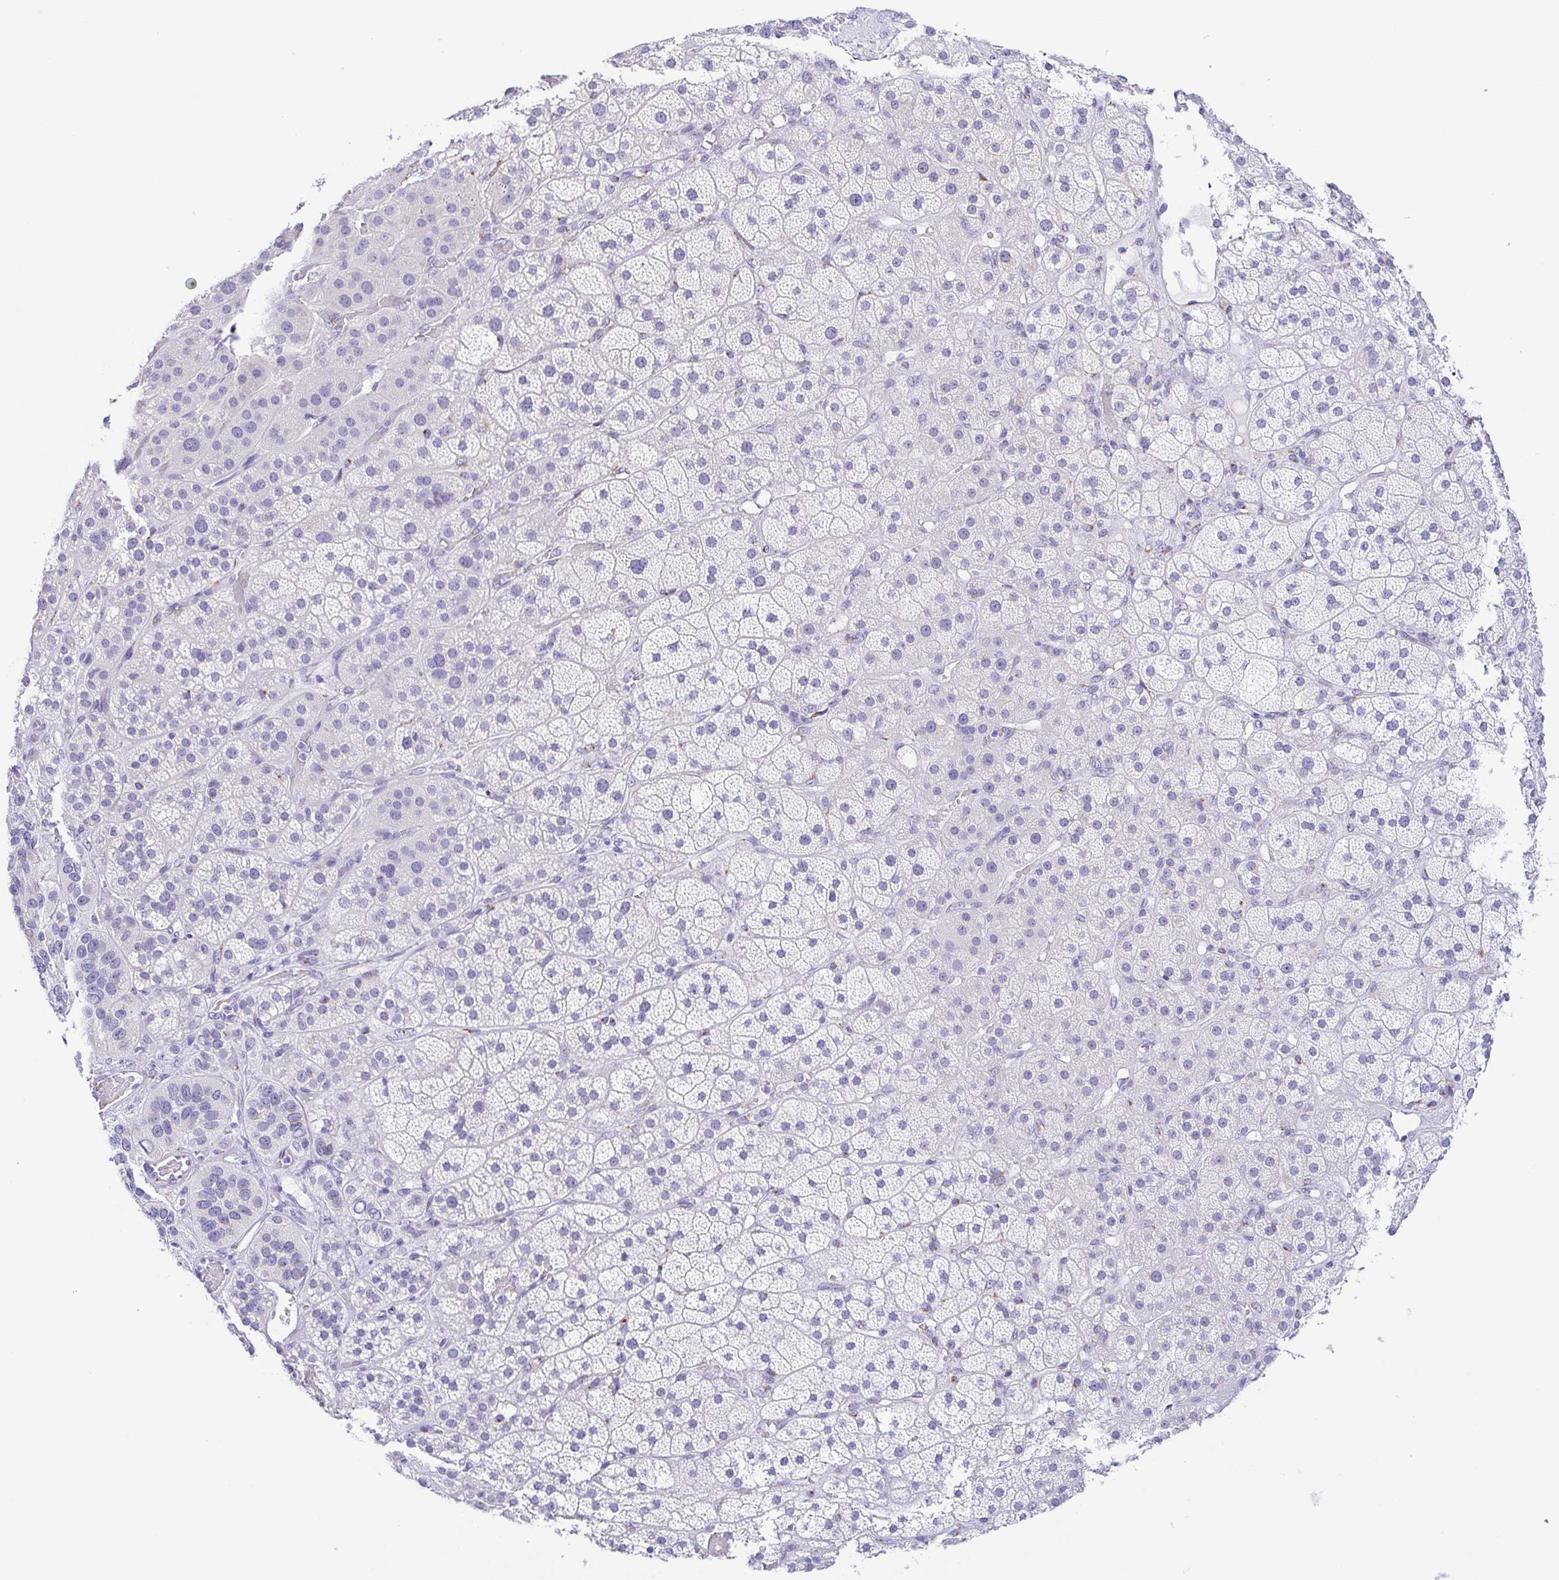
{"staining": {"intensity": "negative", "quantity": "none", "location": "none"}, "tissue": "adrenal gland", "cell_type": "Glandular cells", "image_type": "normal", "snomed": [{"axis": "morphology", "description": "Normal tissue, NOS"}, {"axis": "topography", "description": "Adrenal gland"}], "caption": "Glandular cells show no significant staining in benign adrenal gland. Nuclei are stained in blue.", "gene": "SULT1B1", "patient": {"sex": "male", "age": 57}}